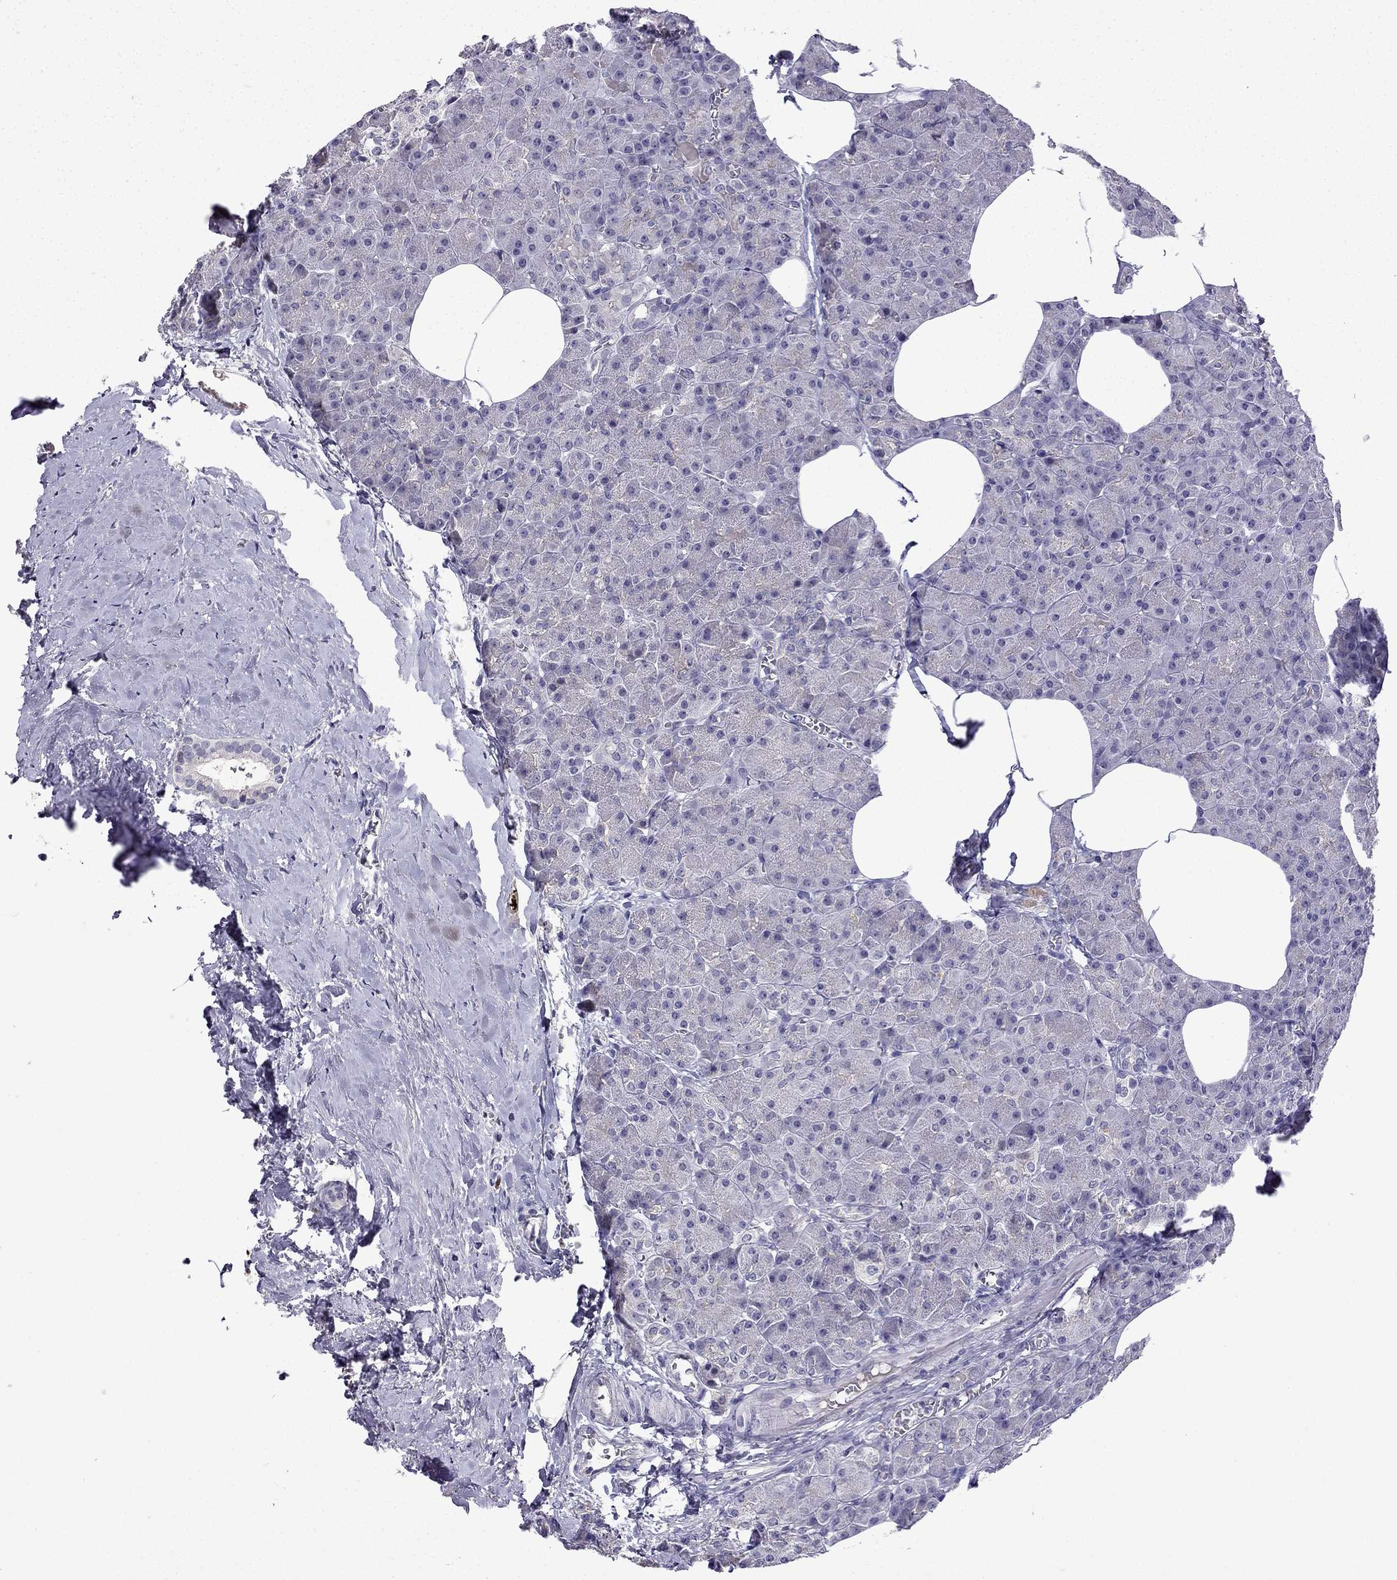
{"staining": {"intensity": "negative", "quantity": "none", "location": "none"}, "tissue": "pancreas", "cell_type": "Exocrine glandular cells", "image_type": "normal", "snomed": [{"axis": "morphology", "description": "Normal tissue, NOS"}, {"axis": "topography", "description": "Pancreas"}], "caption": "Human pancreas stained for a protein using immunohistochemistry shows no positivity in exocrine glandular cells.", "gene": "UHRF1", "patient": {"sex": "female", "age": 45}}